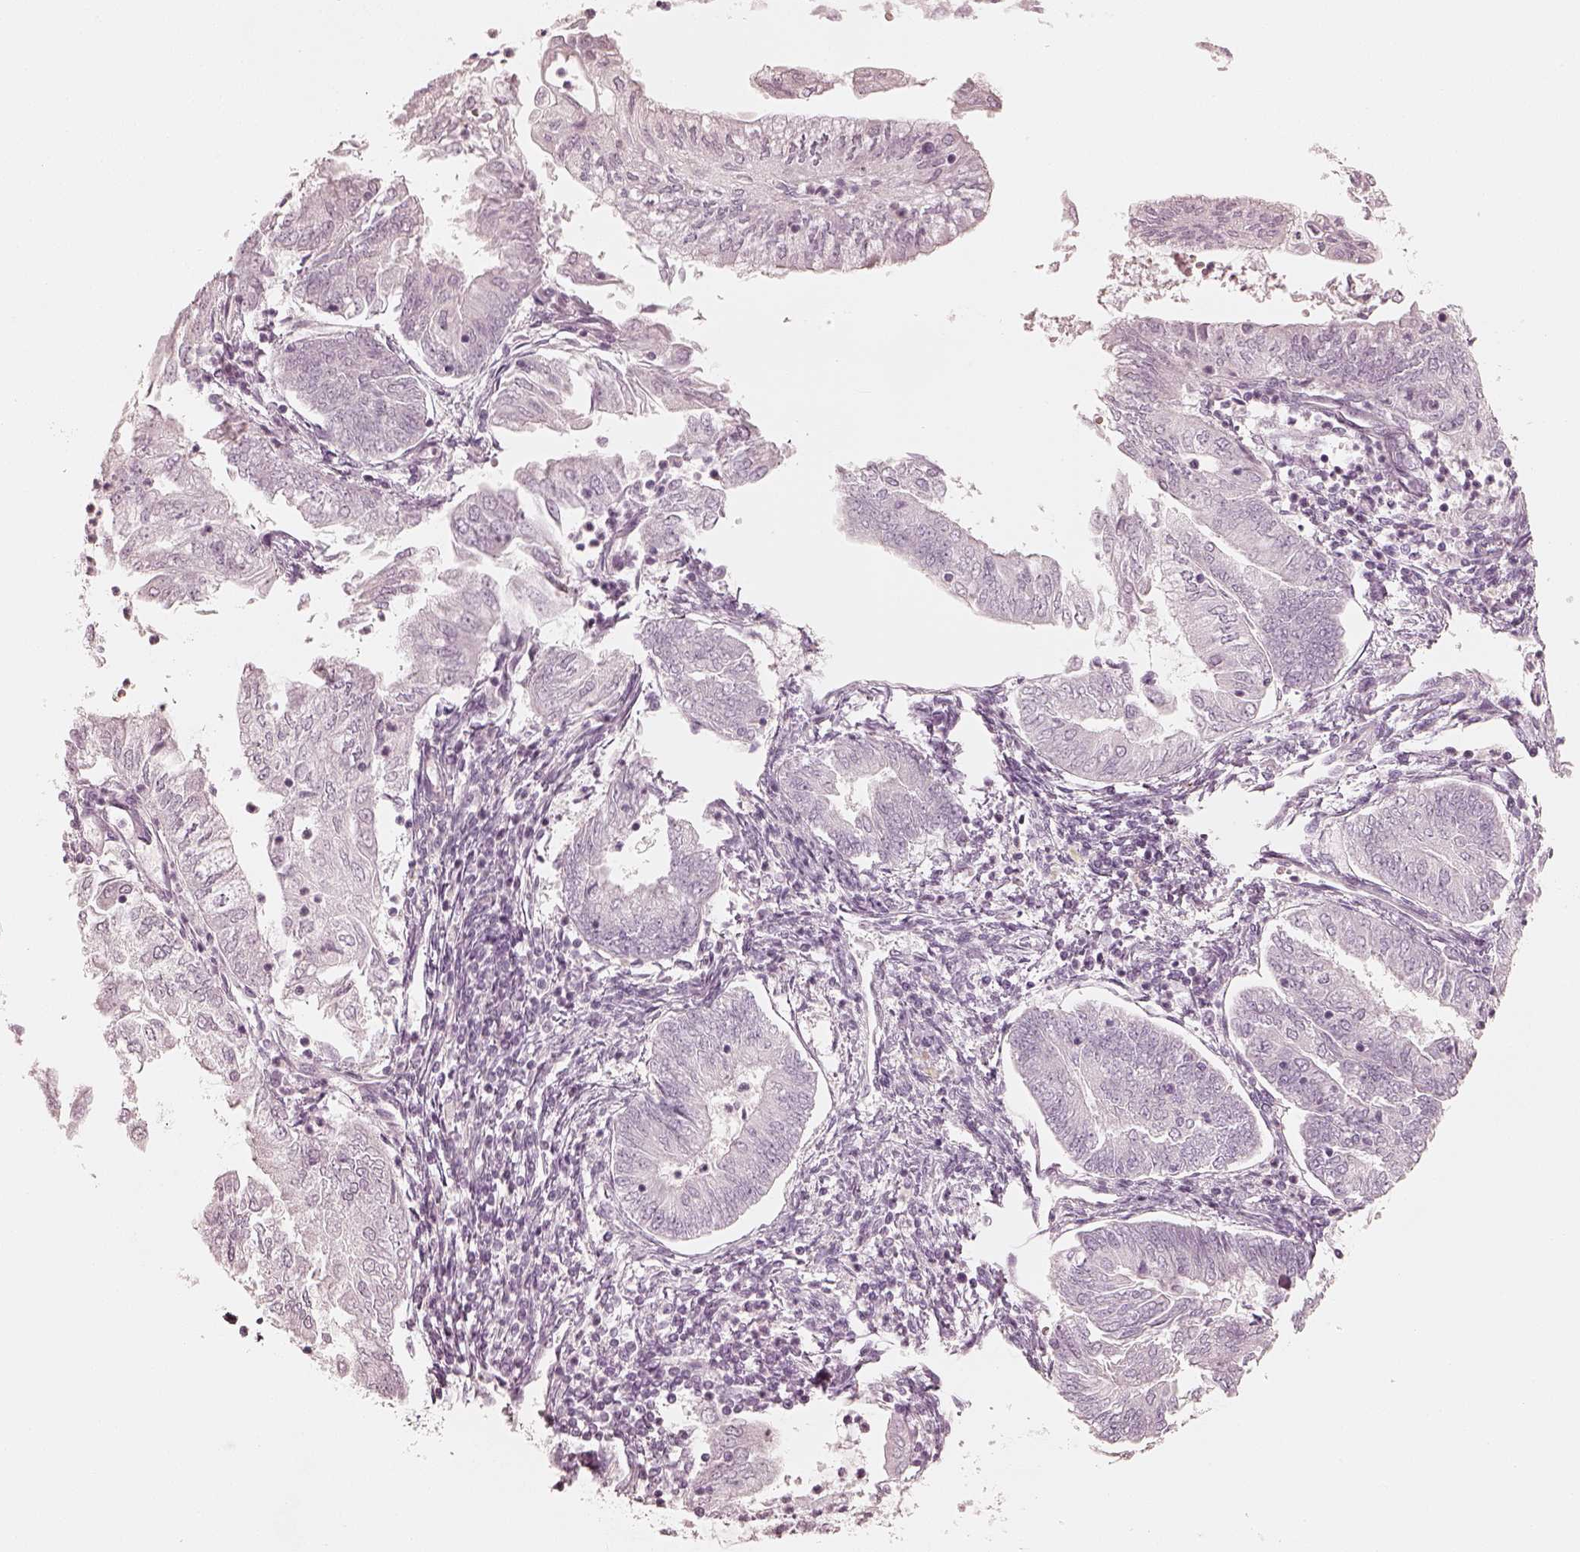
{"staining": {"intensity": "negative", "quantity": "none", "location": "none"}, "tissue": "endometrial cancer", "cell_type": "Tumor cells", "image_type": "cancer", "snomed": [{"axis": "morphology", "description": "Adenocarcinoma, NOS"}, {"axis": "topography", "description": "Endometrium"}], "caption": "Tumor cells are negative for protein expression in human endometrial adenocarcinoma.", "gene": "KRT82", "patient": {"sex": "female", "age": 55}}